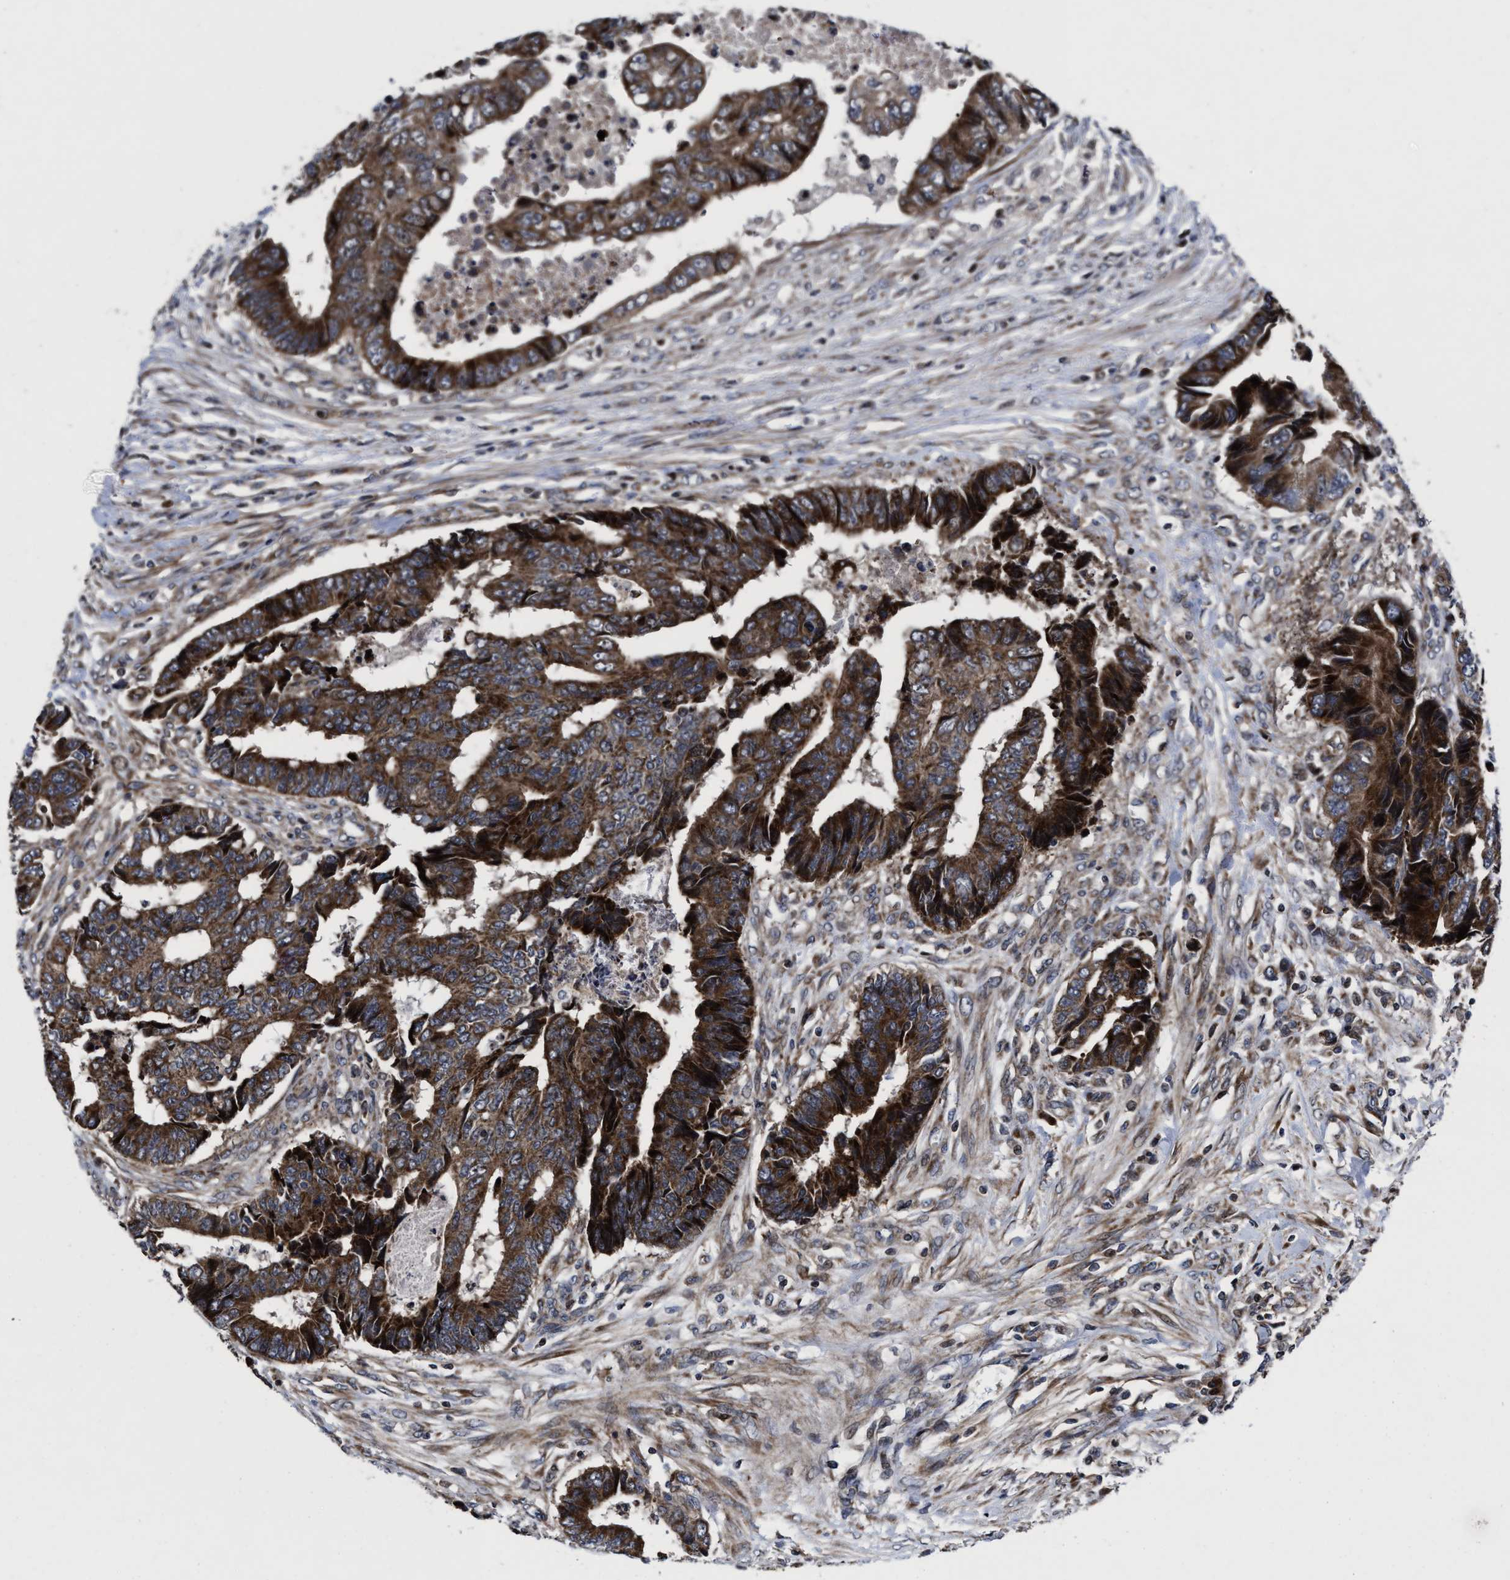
{"staining": {"intensity": "strong", "quantity": ">75%", "location": "cytoplasmic/membranous"}, "tissue": "colorectal cancer", "cell_type": "Tumor cells", "image_type": "cancer", "snomed": [{"axis": "morphology", "description": "Adenocarcinoma, NOS"}, {"axis": "topography", "description": "Rectum"}], "caption": "Strong cytoplasmic/membranous protein positivity is present in about >75% of tumor cells in colorectal cancer.", "gene": "MRPL50", "patient": {"sex": "male", "age": 84}}